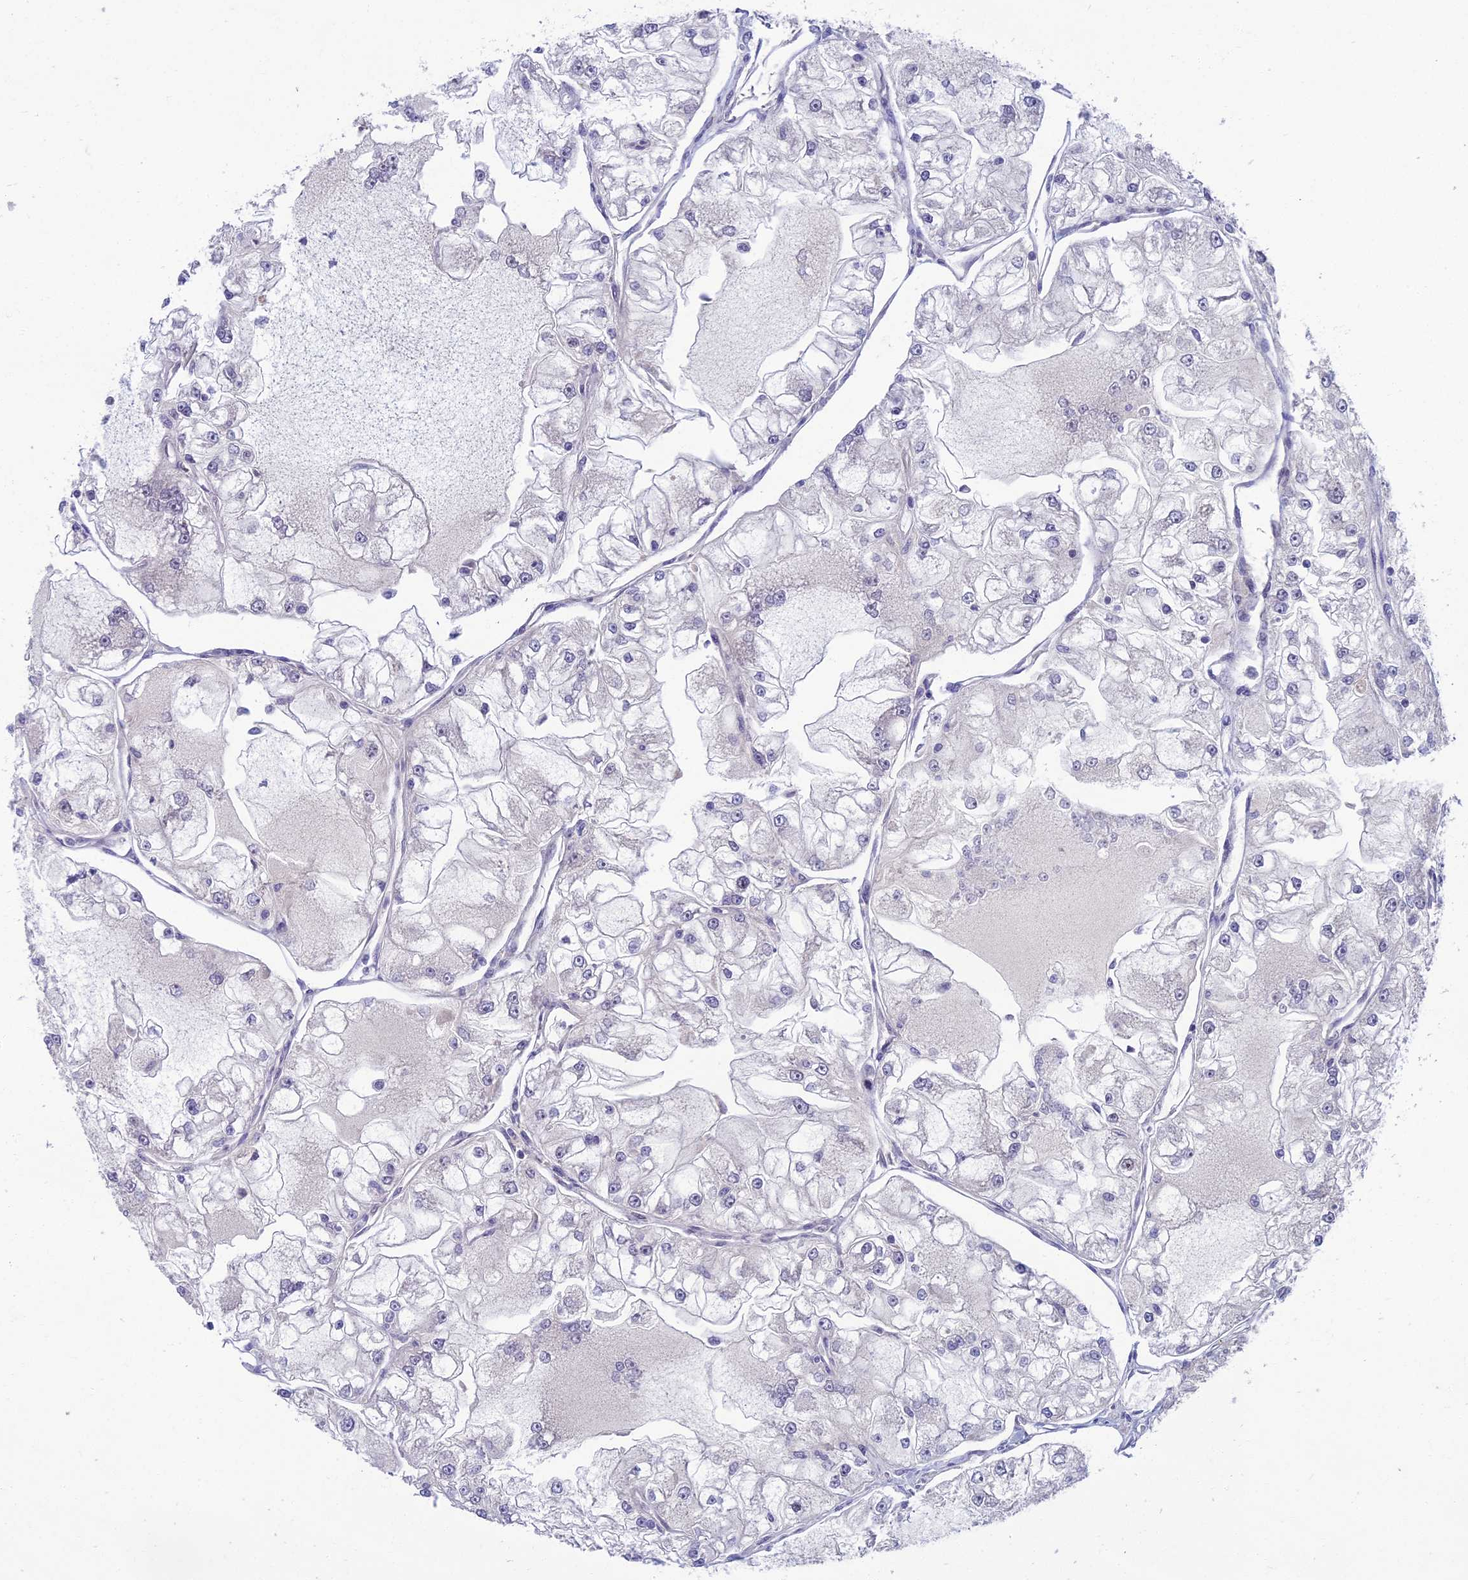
{"staining": {"intensity": "negative", "quantity": "none", "location": "none"}, "tissue": "renal cancer", "cell_type": "Tumor cells", "image_type": "cancer", "snomed": [{"axis": "morphology", "description": "Adenocarcinoma, NOS"}, {"axis": "topography", "description": "Kidney"}], "caption": "High power microscopy histopathology image of an IHC image of renal adenocarcinoma, revealing no significant staining in tumor cells.", "gene": "LIG1", "patient": {"sex": "female", "age": 72}}